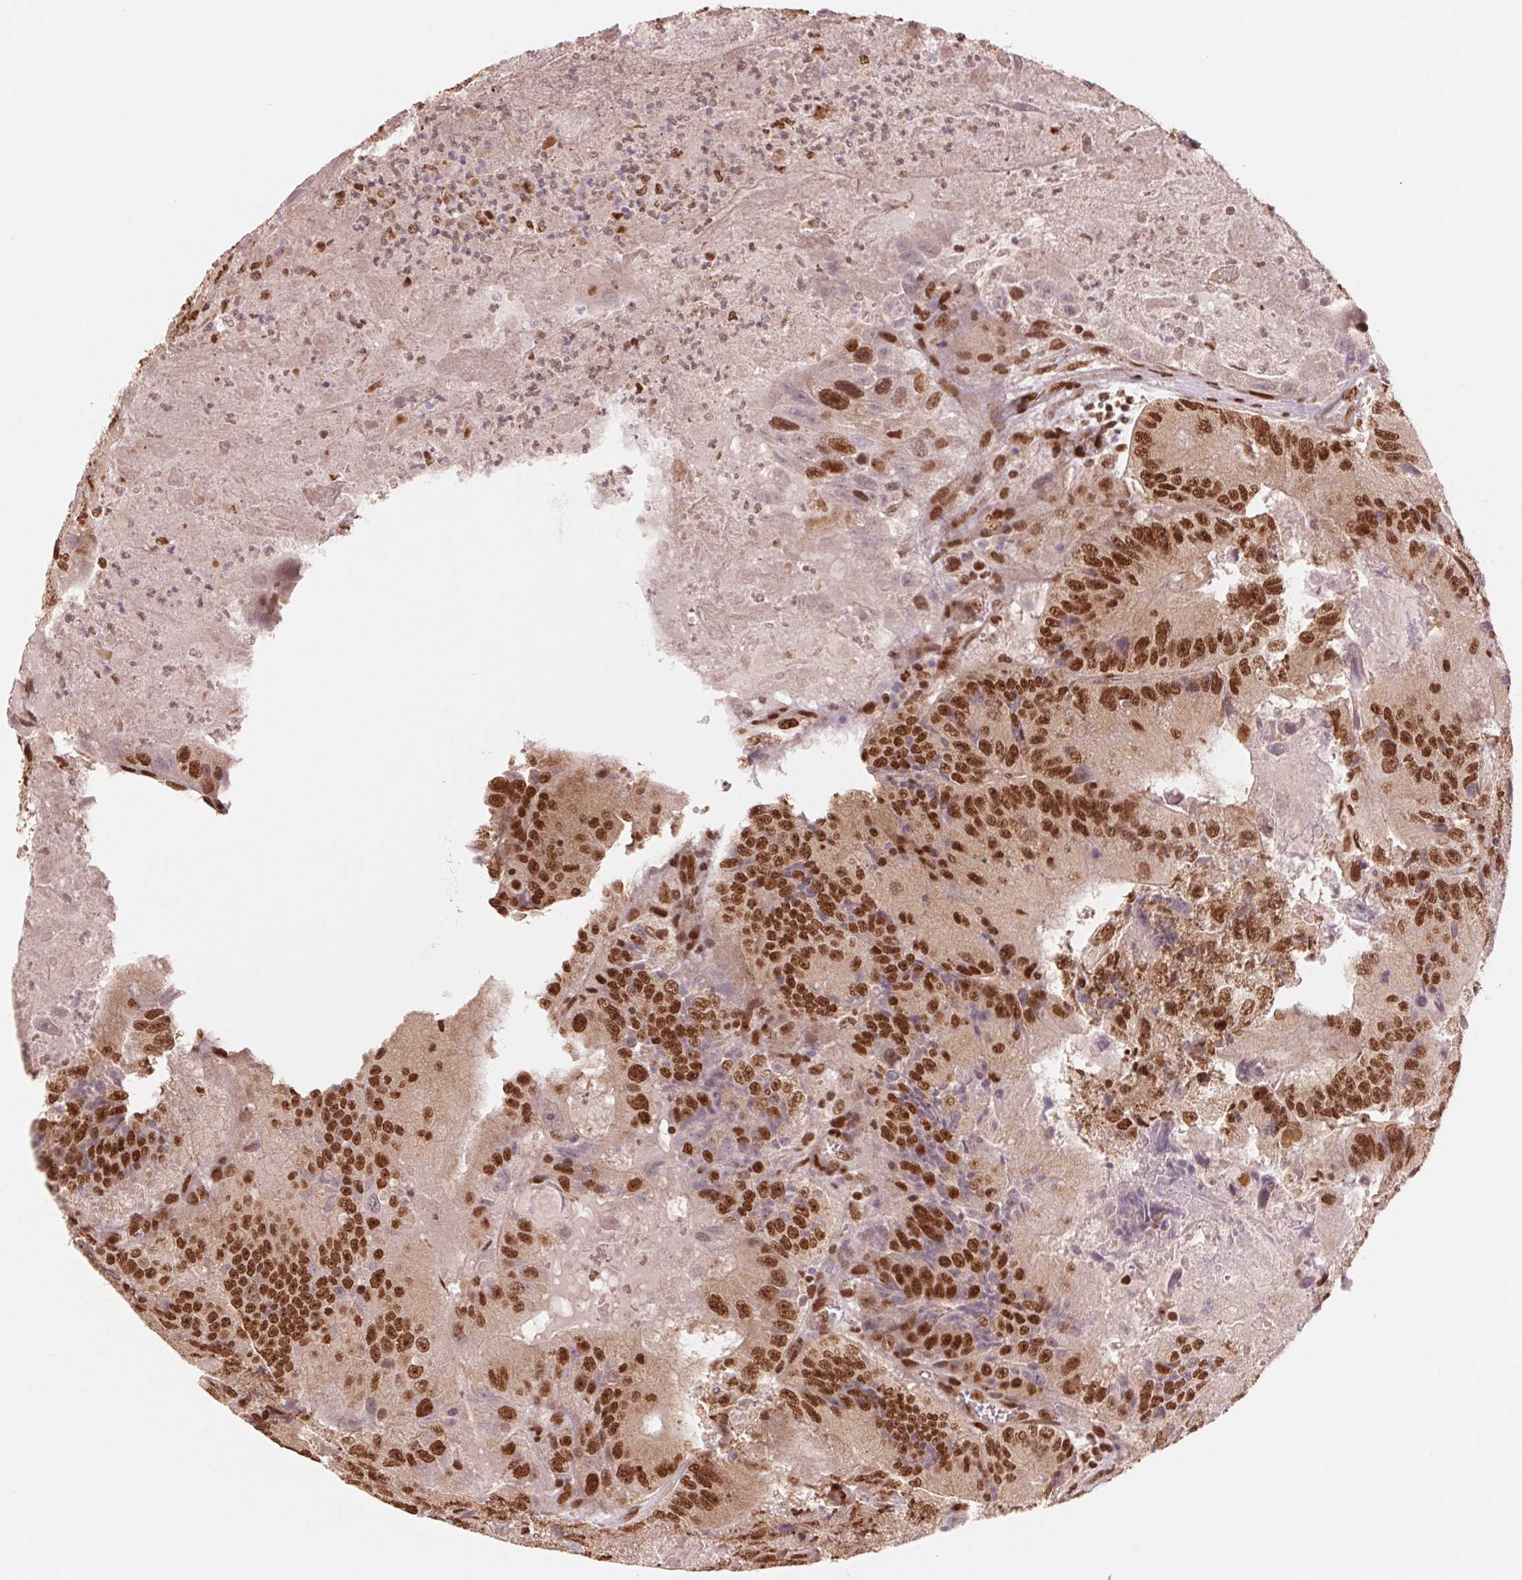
{"staining": {"intensity": "strong", "quantity": ">75%", "location": "nuclear"}, "tissue": "colorectal cancer", "cell_type": "Tumor cells", "image_type": "cancer", "snomed": [{"axis": "morphology", "description": "Adenocarcinoma, NOS"}, {"axis": "topography", "description": "Colon"}], "caption": "An IHC photomicrograph of tumor tissue is shown. Protein staining in brown shows strong nuclear positivity in colorectal cancer (adenocarcinoma) within tumor cells.", "gene": "TTLL9", "patient": {"sex": "female", "age": 86}}